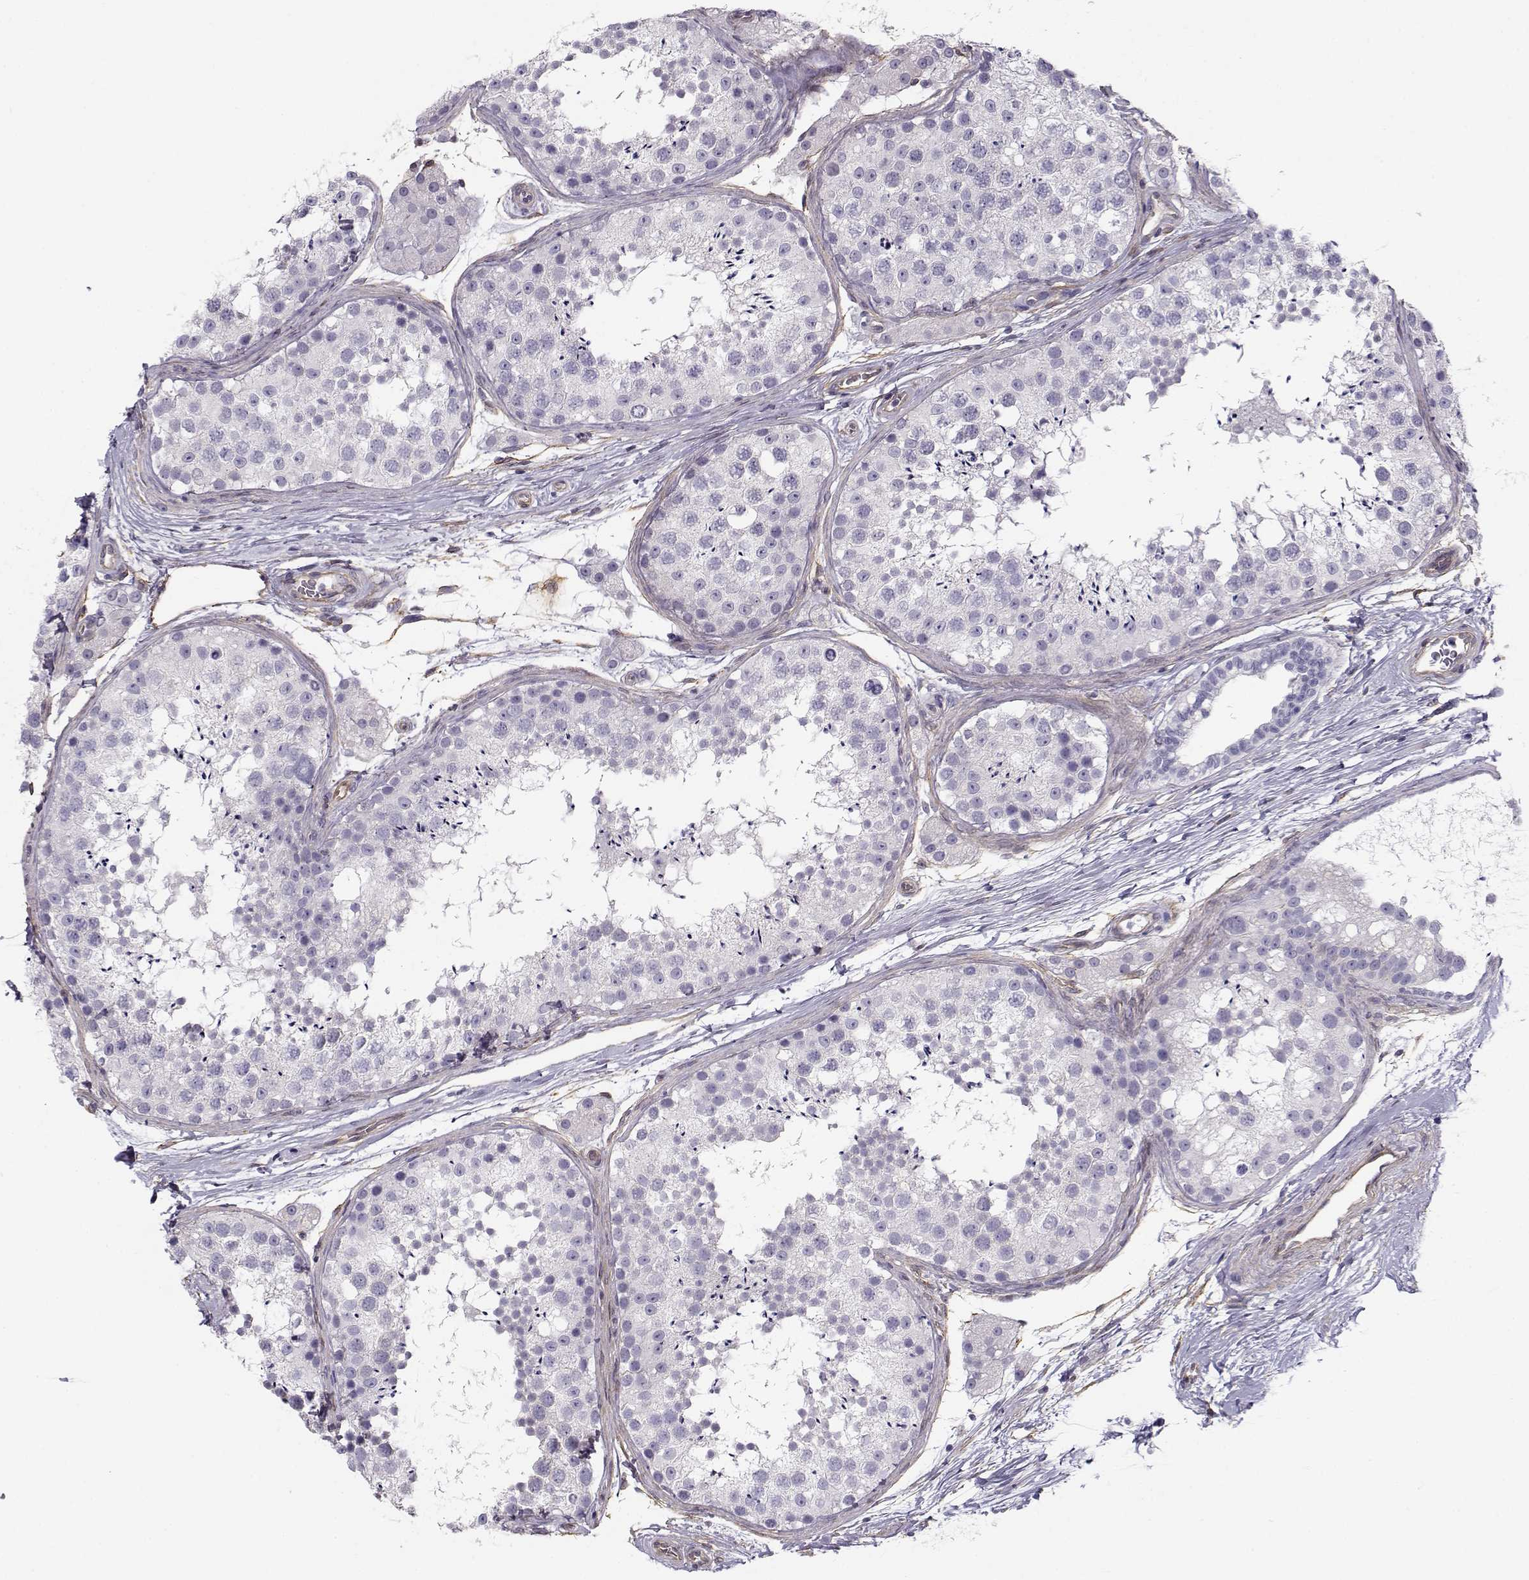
{"staining": {"intensity": "negative", "quantity": "none", "location": "none"}, "tissue": "testis", "cell_type": "Cells in seminiferous ducts", "image_type": "normal", "snomed": [{"axis": "morphology", "description": "Normal tissue, NOS"}, {"axis": "topography", "description": "Testis"}], "caption": "Testis stained for a protein using IHC reveals no positivity cells in seminiferous ducts.", "gene": "MYO1A", "patient": {"sex": "male", "age": 41}}